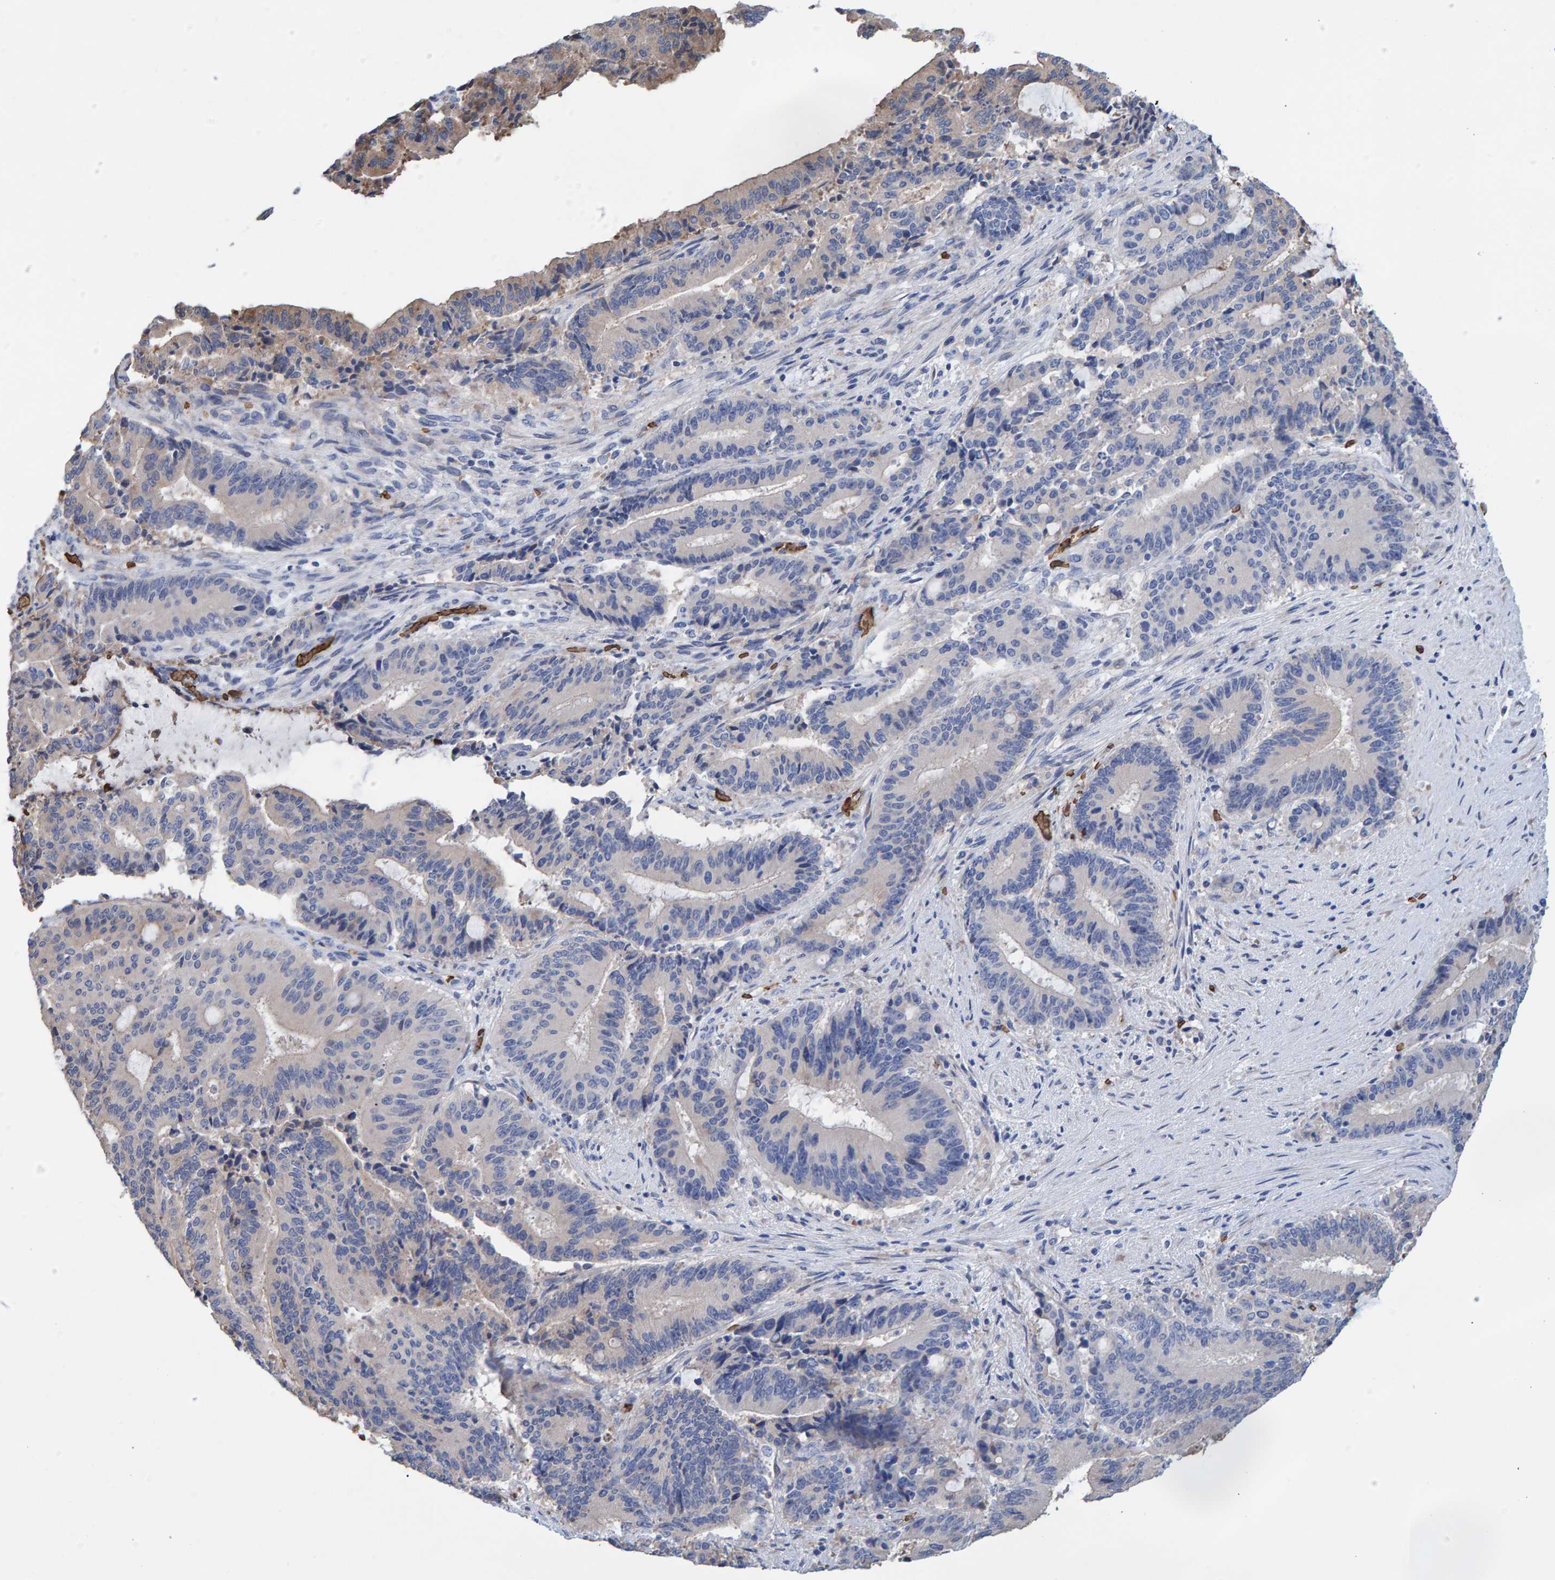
{"staining": {"intensity": "weak", "quantity": "<25%", "location": "cytoplasmic/membranous"}, "tissue": "liver cancer", "cell_type": "Tumor cells", "image_type": "cancer", "snomed": [{"axis": "morphology", "description": "Normal tissue, NOS"}, {"axis": "morphology", "description": "Cholangiocarcinoma"}, {"axis": "topography", "description": "Liver"}, {"axis": "topography", "description": "Peripheral nerve tissue"}], "caption": "A high-resolution photomicrograph shows IHC staining of liver cholangiocarcinoma, which shows no significant staining in tumor cells.", "gene": "VPS9D1", "patient": {"sex": "female", "age": 73}}